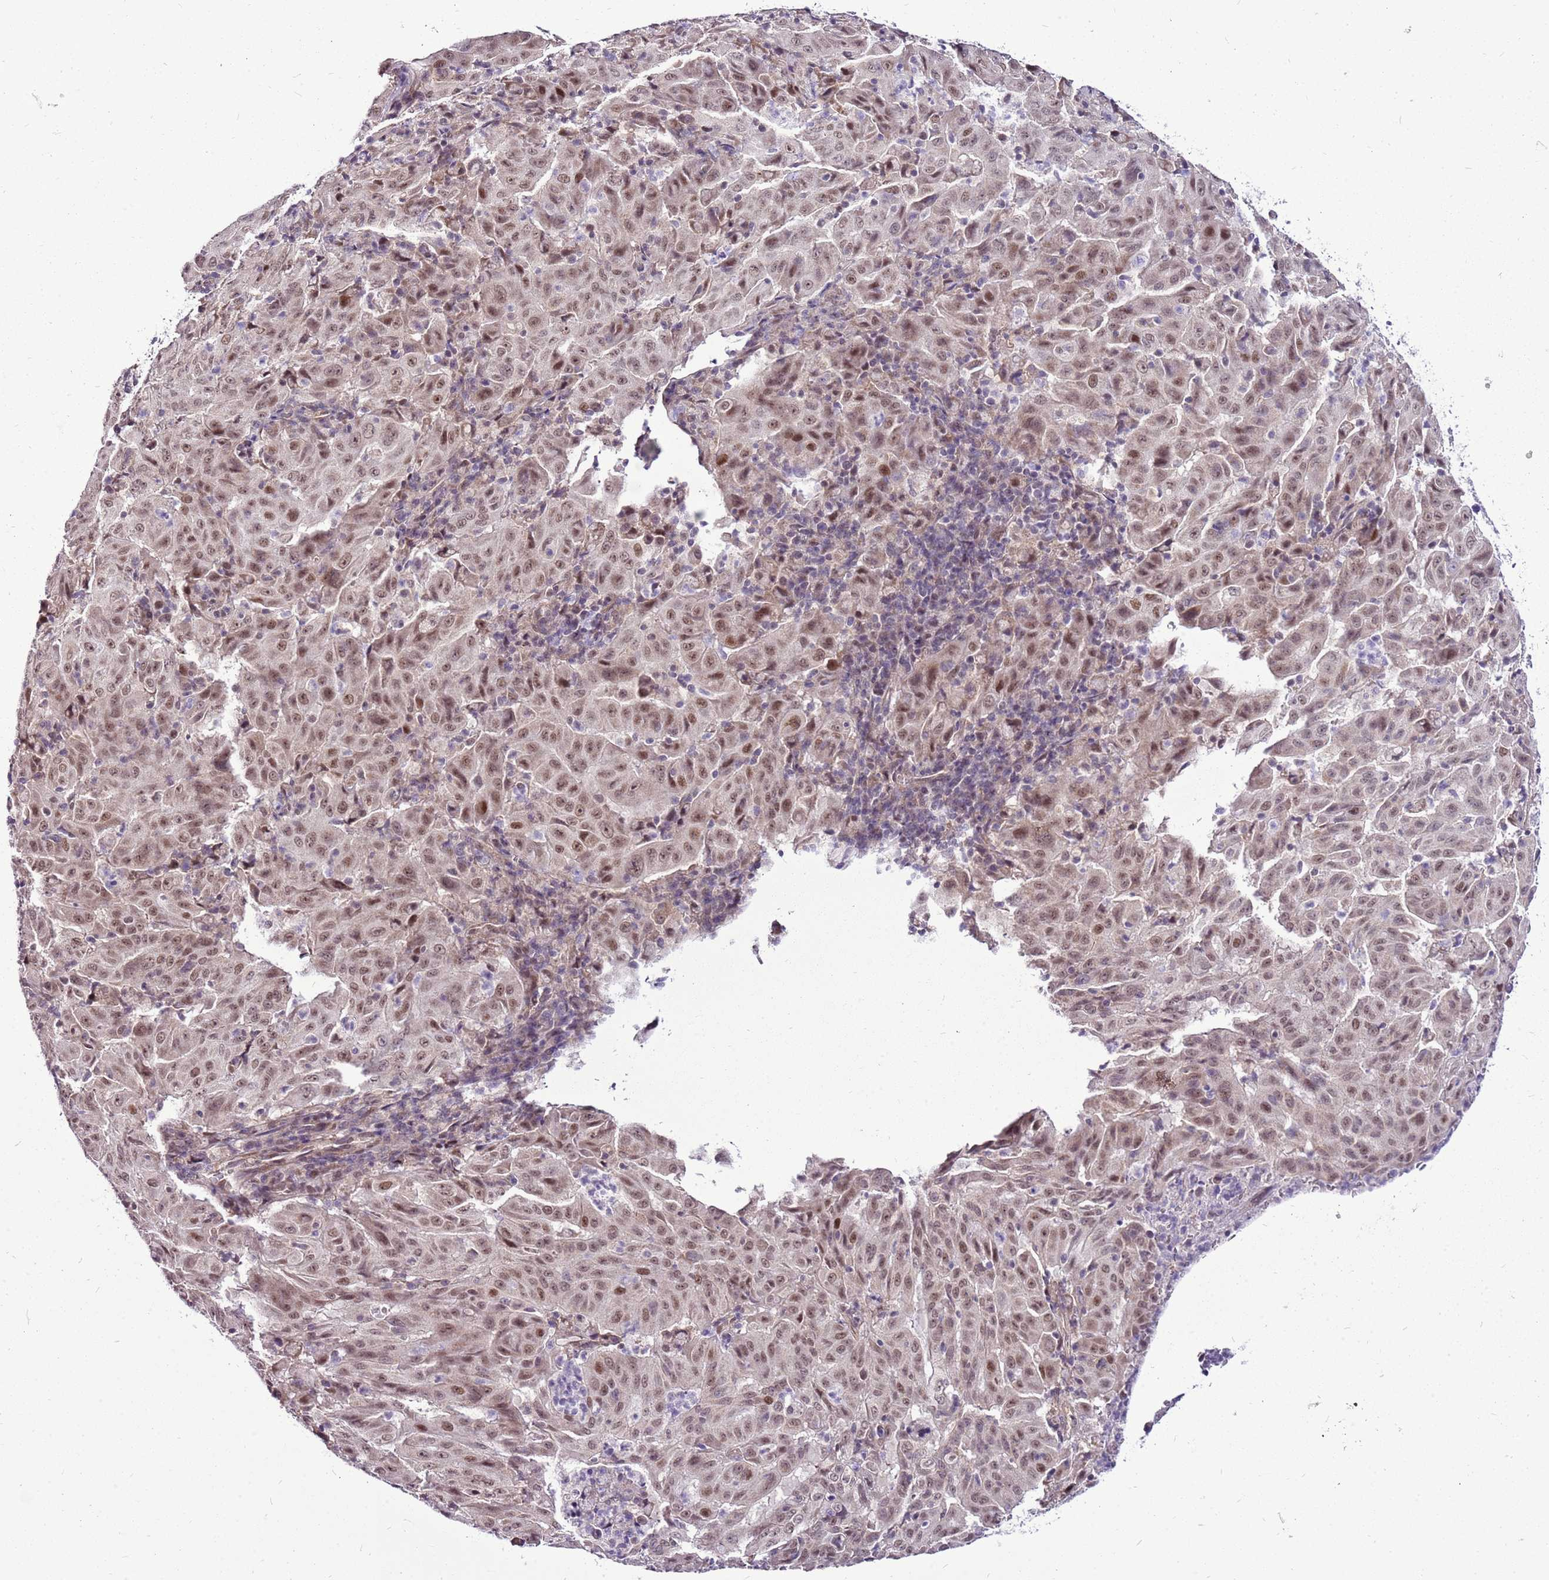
{"staining": {"intensity": "moderate", "quantity": ">75%", "location": "nuclear"}, "tissue": "pancreatic cancer", "cell_type": "Tumor cells", "image_type": "cancer", "snomed": [{"axis": "morphology", "description": "Adenocarcinoma, NOS"}, {"axis": "topography", "description": "Pancreas"}], "caption": "Human adenocarcinoma (pancreatic) stained with a brown dye demonstrates moderate nuclear positive expression in about >75% of tumor cells.", "gene": "CCDC166", "patient": {"sex": "male", "age": 63}}